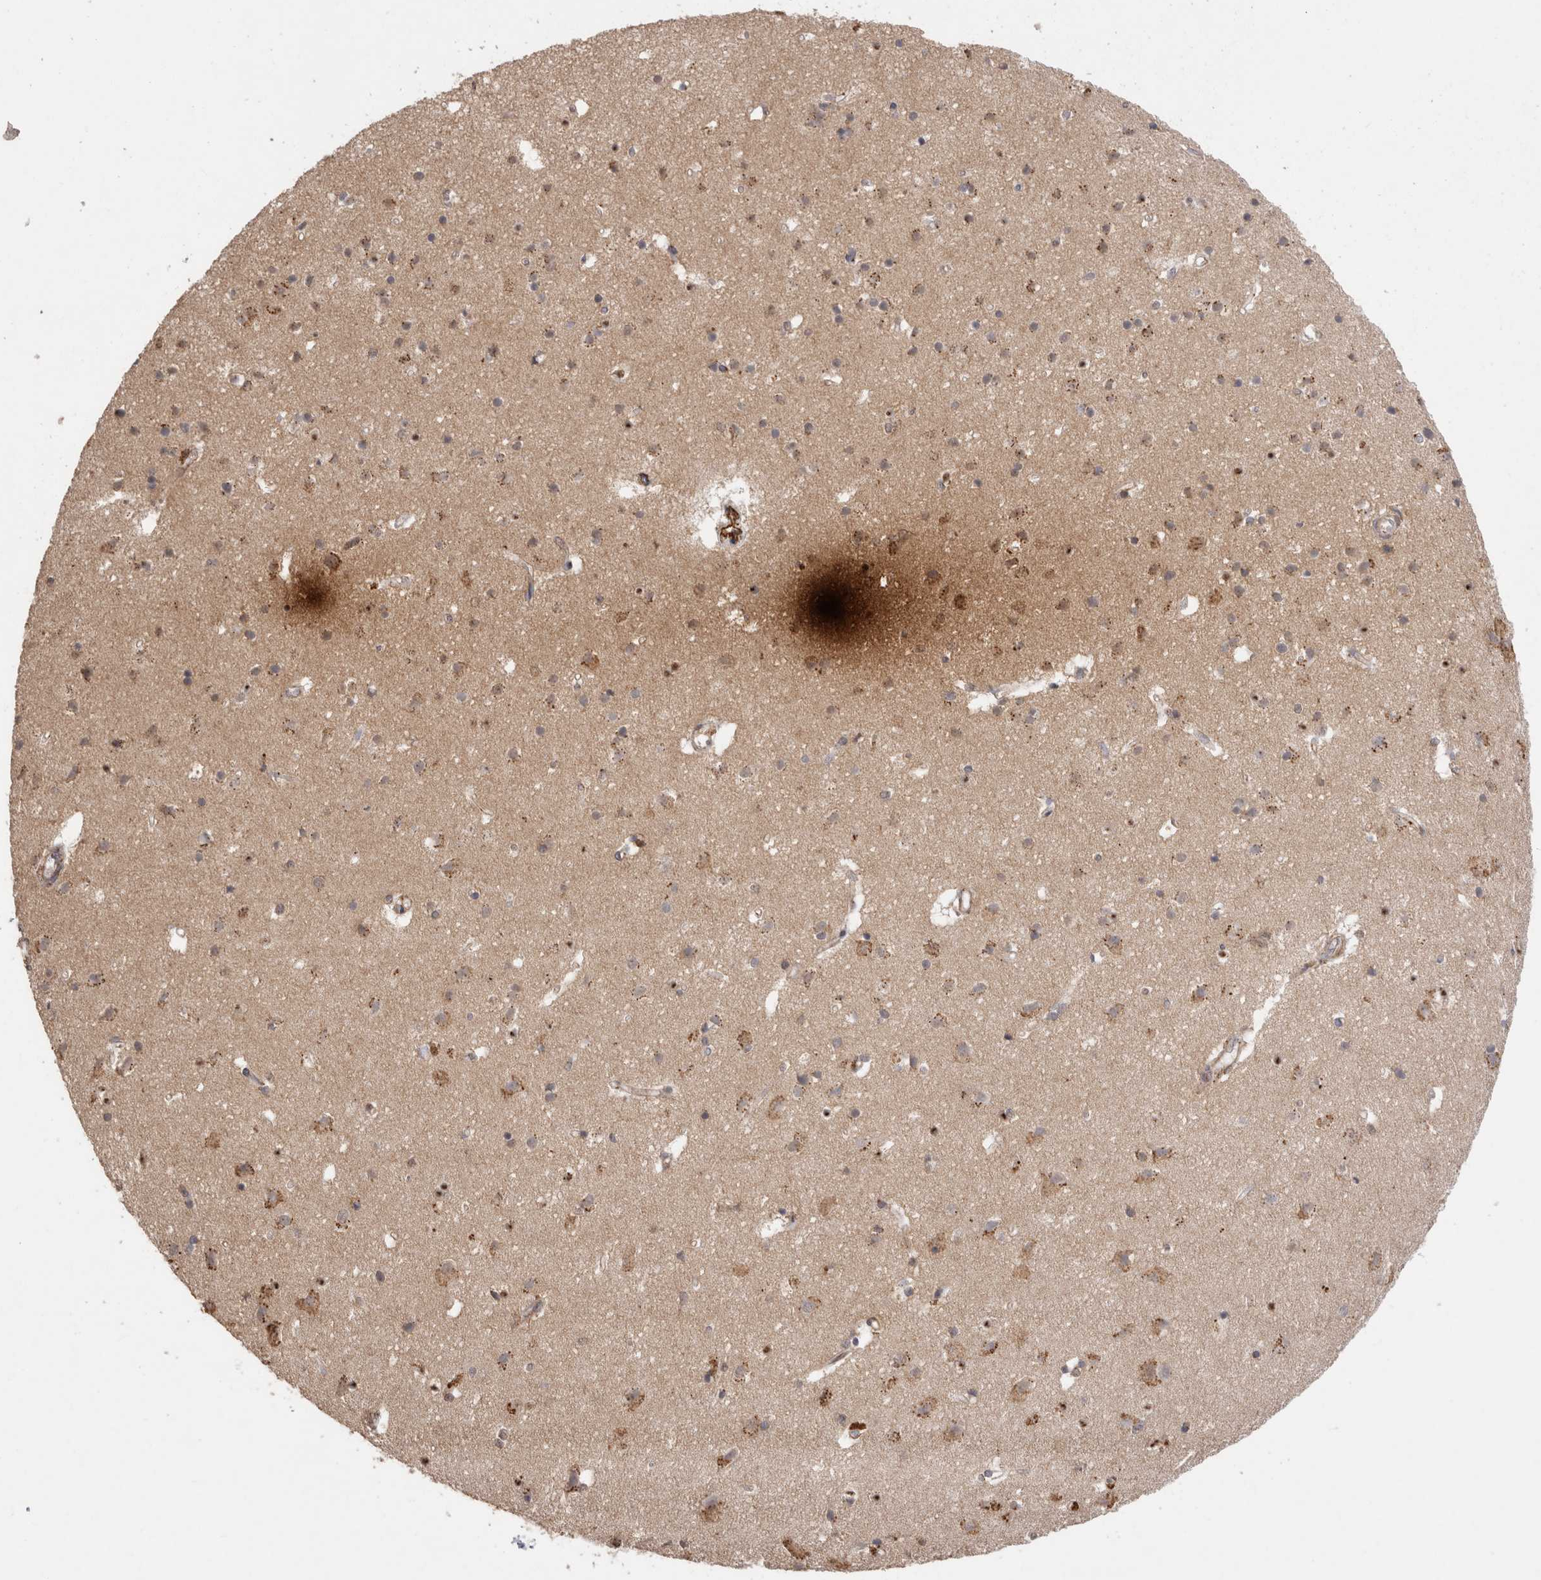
{"staining": {"intensity": "weak", "quantity": "25%-75%", "location": "cytoplasmic/membranous"}, "tissue": "cerebral cortex", "cell_type": "Endothelial cells", "image_type": "normal", "snomed": [{"axis": "morphology", "description": "Normal tissue, NOS"}, {"axis": "topography", "description": "Cerebral cortex"}], "caption": "Cerebral cortex stained with IHC displays weak cytoplasmic/membranous staining in approximately 25%-75% of endothelial cells.", "gene": "CDH6", "patient": {"sex": "male", "age": 54}}